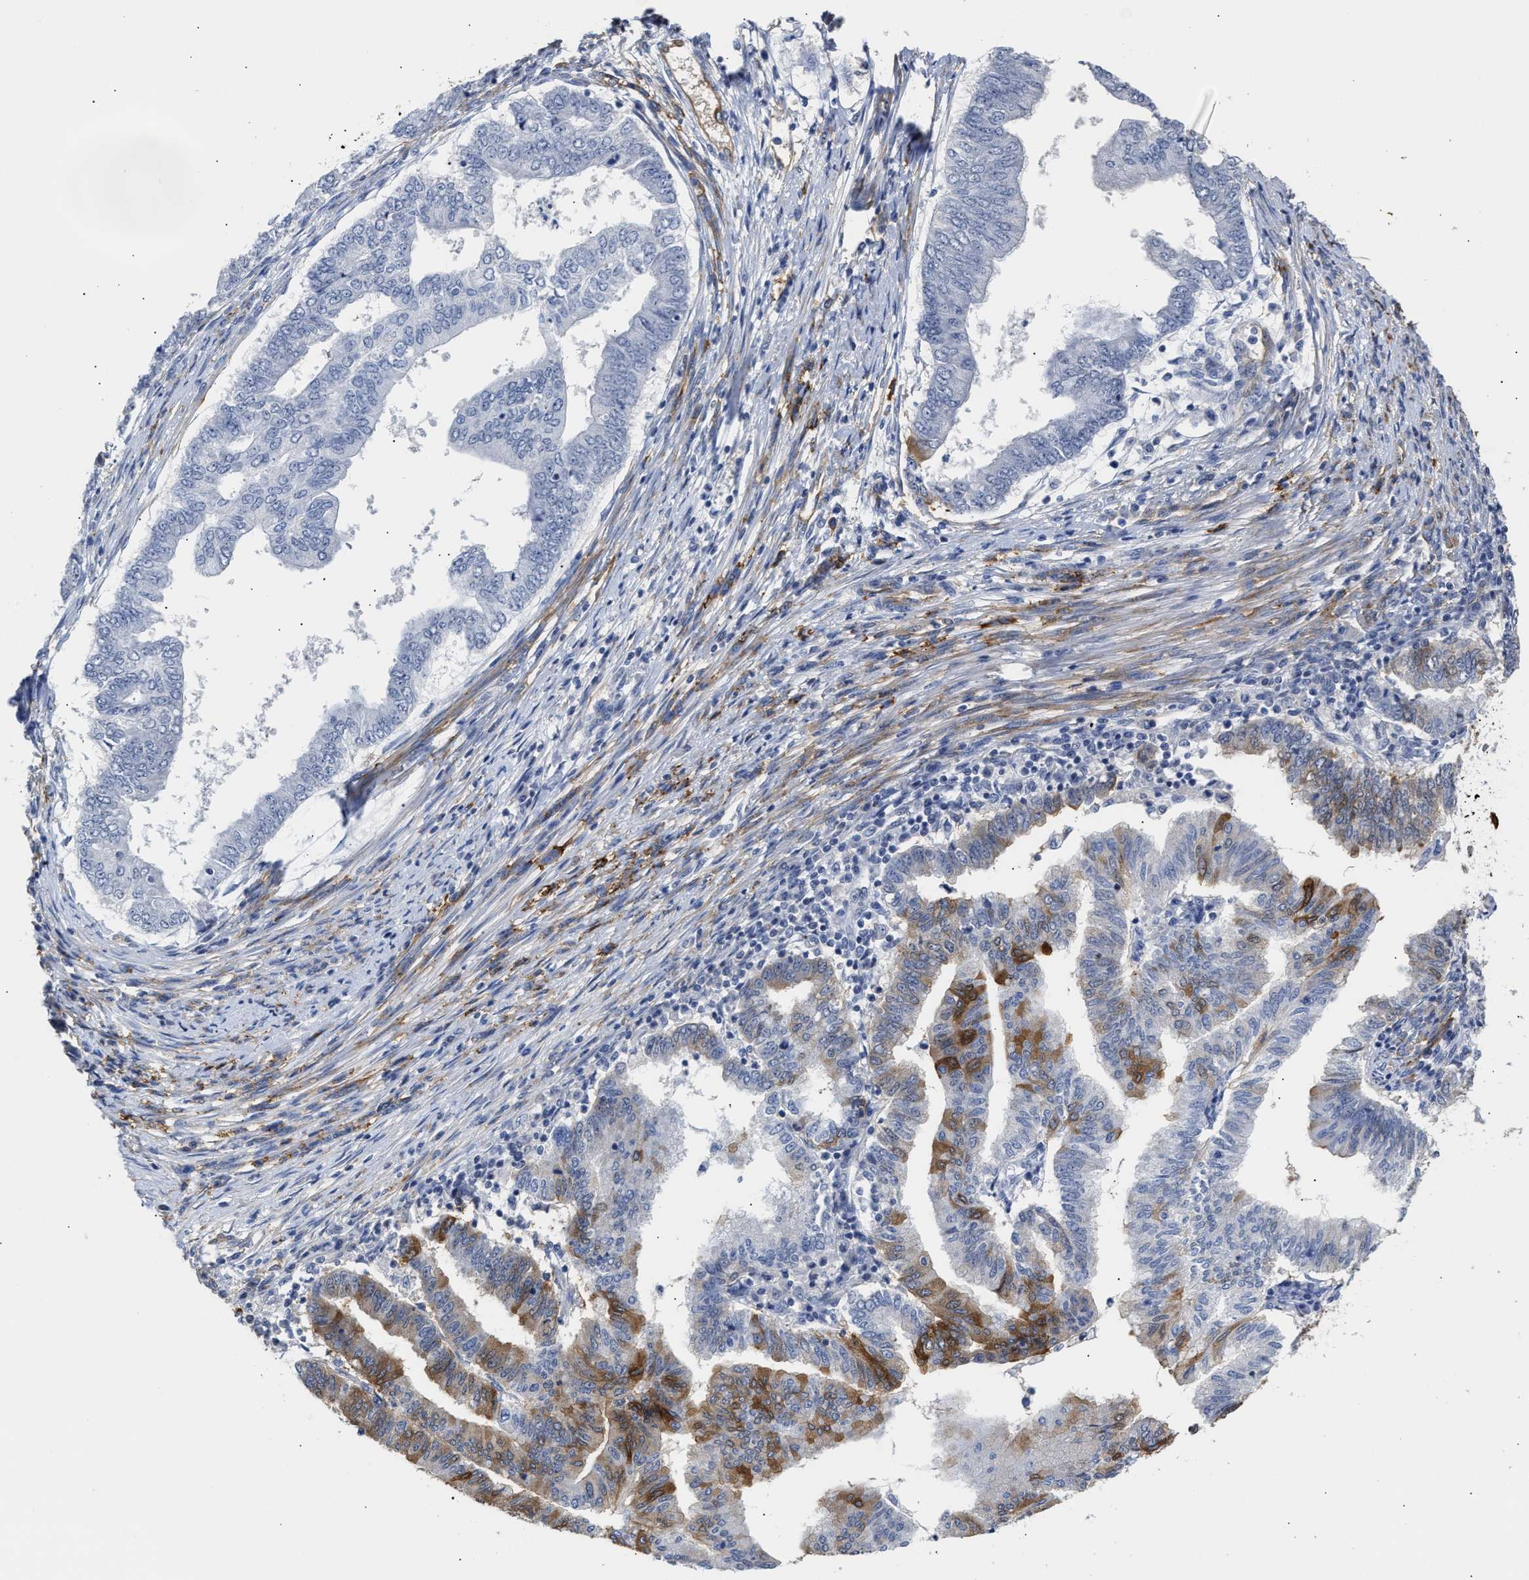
{"staining": {"intensity": "moderate", "quantity": "25%-75%", "location": "cytoplasmic/membranous"}, "tissue": "endometrial cancer", "cell_type": "Tumor cells", "image_type": "cancer", "snomed": [{"axis": "morphology", "description": "Polyp, NOS"}, {"axis": "morphology", "description": "Adenocarcinoma, NOS"}, {"axis": "morphology", "description": "Adenoma, NOS"}, {"axis": "topography", "description": "Endometrium"}], "caption": "Moderate cytoplasmic/membranous staining for a protein is seen in about 25%-75% of tumor cells of endometrial adenoma using immunohistochemistry.", "gene": "AHNAK2", "patient": {"sex": "female", "age": 79}}